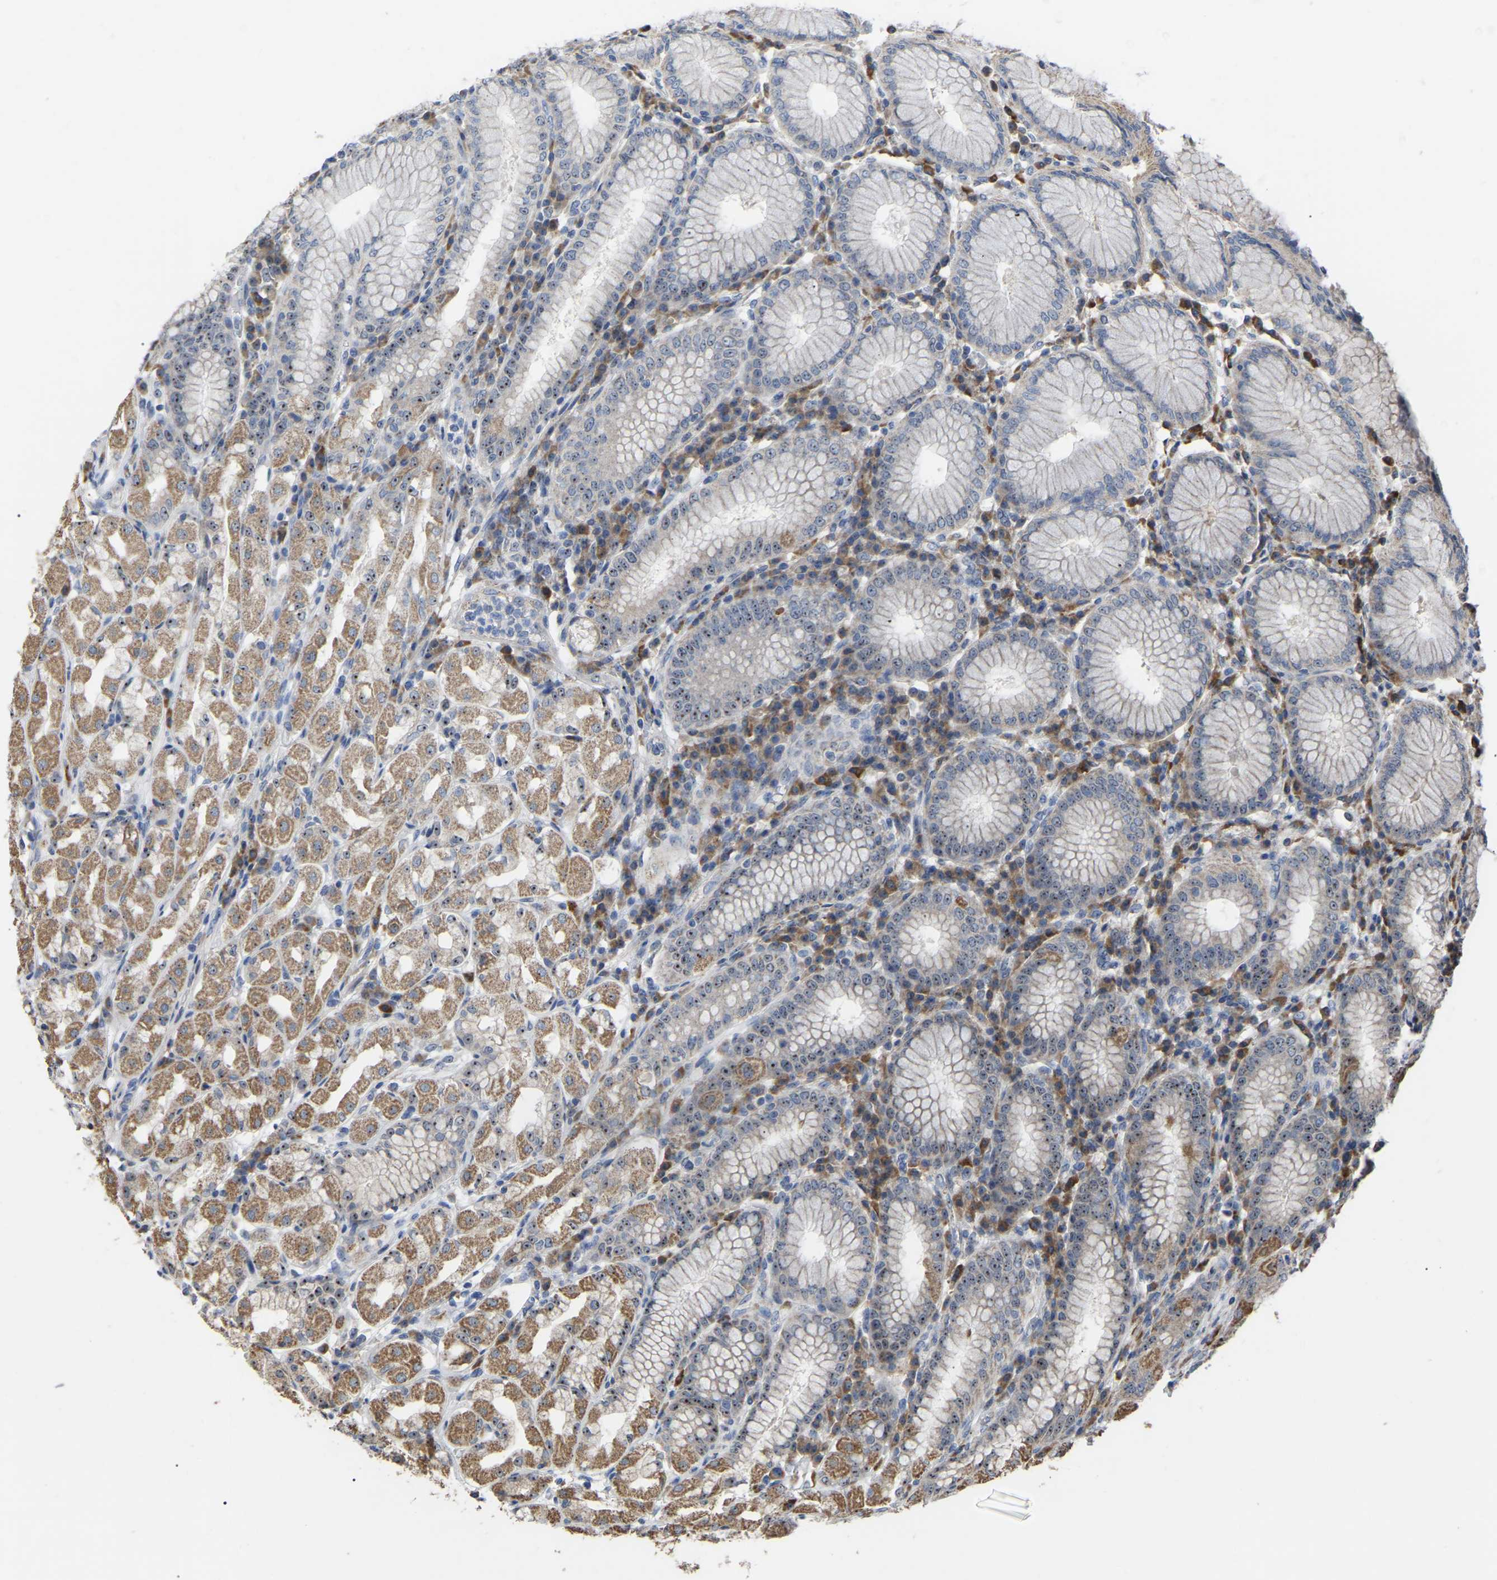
{"staining": {"intensity": "moderate", "quantity": "25%-75%", "location": "cytoplasmic/membranous,nuclear"}, "tissue": "stomach", "cell_type": "Glandular cells", "image_type": "normal", "snomed": [{"axis": "morphology", "description": "Normal tissue, NOS"}, {"axis": "topography", "description": "Stomach"}, {"axis": "topography", "description": "Stomach, lower"}], "caption": "The immunohistochemical stain labels moderate cytoplasmic/membranous,nuclear staining in glandular cells of normal stomach. (Stains: DAB (3,3'-diaminobenzidine) in brown, nuclei in blue, Microscopy: brightfield microscopy at high magnification).", "gene": "NOP53", "patient": {"sex": "female", "age": 56}}